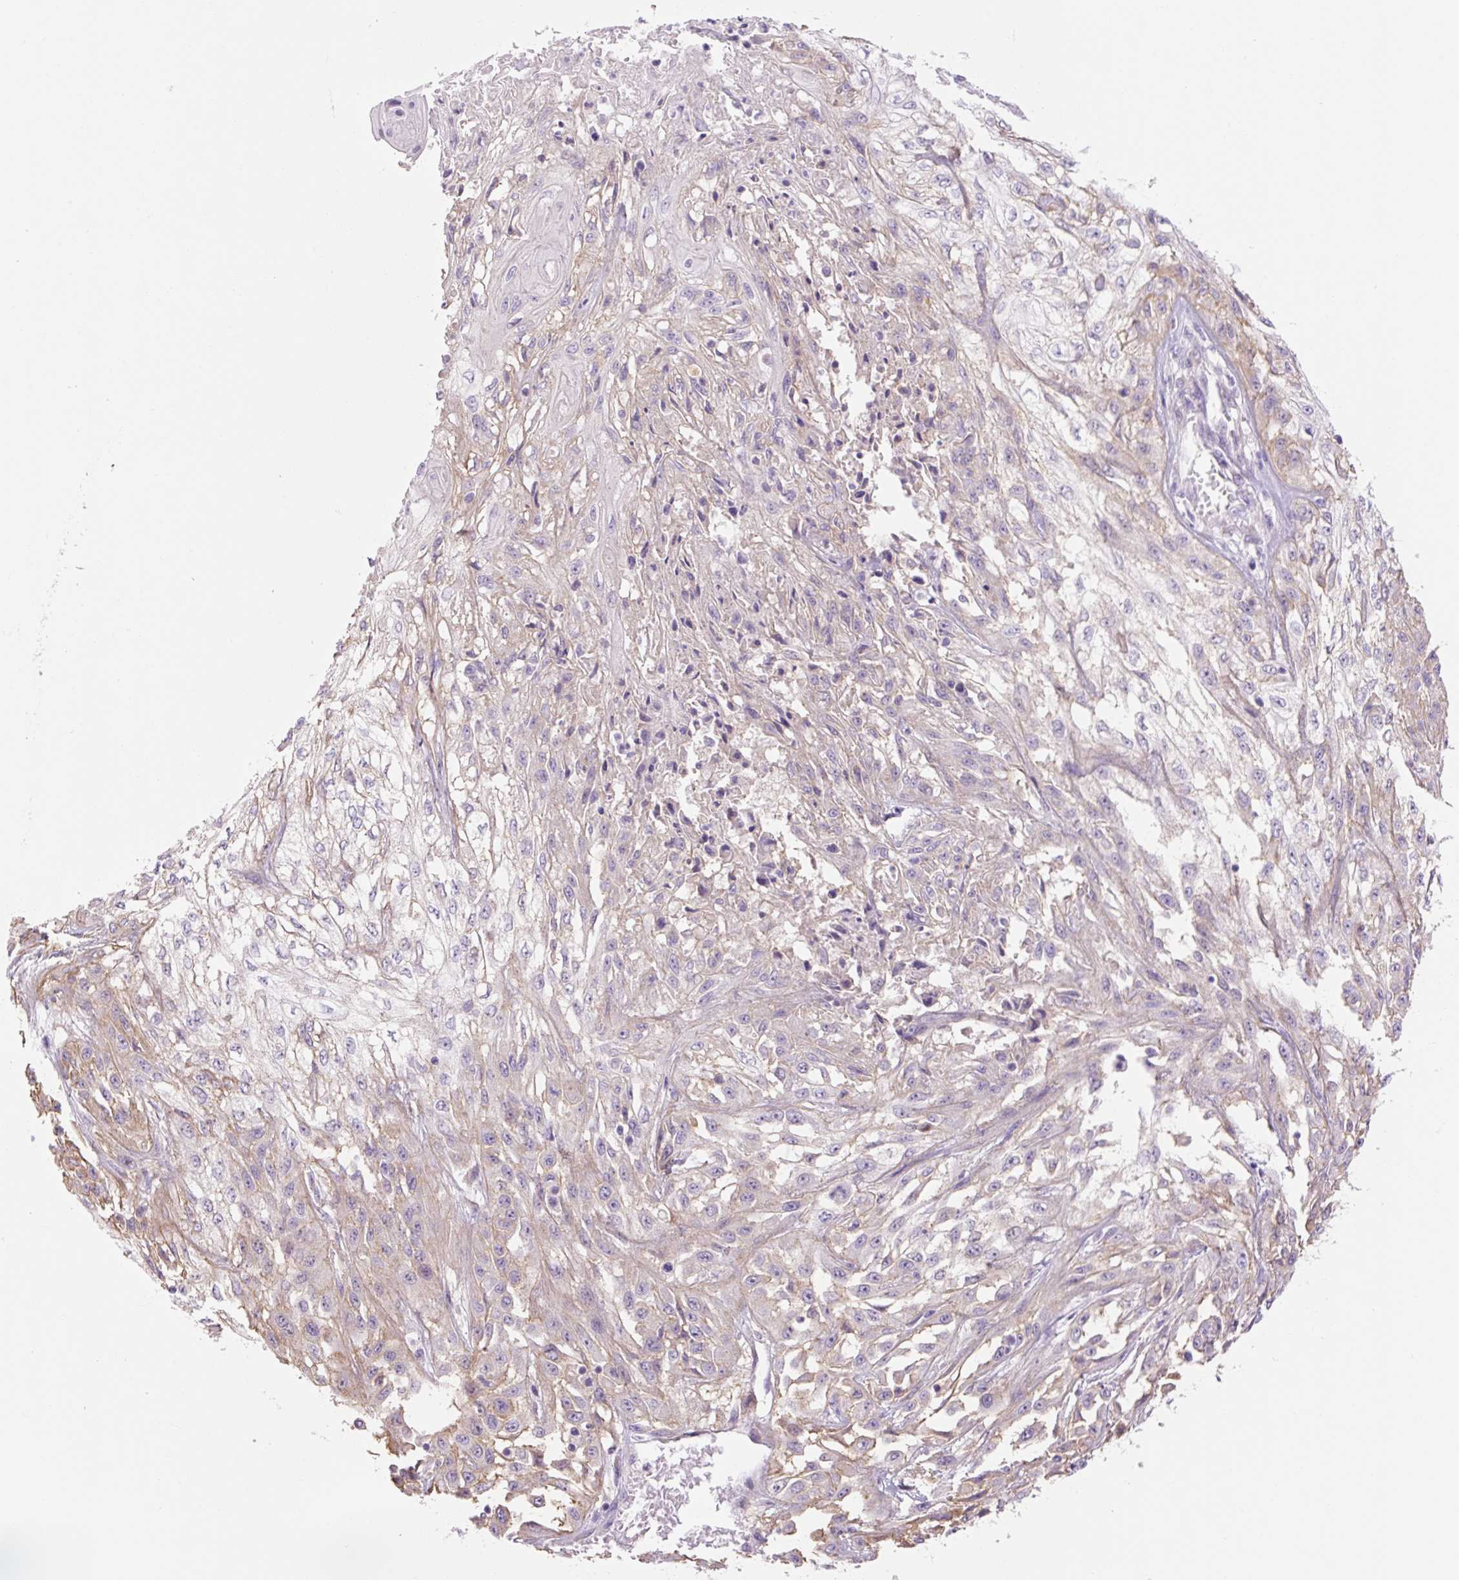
{"staining": {"intensity": "negative", "quantity": "none", "location": "none"}, "tissue": "skin cancer", "cell_type": "Tumor cells", "image_type": "cancer", "snomed": [{"axis": "morphology", "description": "Squamous cell carcinoma, NOS"}, {"axis": "morphology", "description": "Squamous cell carcinoma, metastatic, NOS"}, {"axis": "topography", "description": "Skin"}, {"axis": "topography", "description": "Lymph node"}], "caption": "Immunohistochemistry (IHC) histopathology image of neoplastic tissue: skin cancer stained with DAB (3,3'-diaminobenzidine) demonstrates no significant protein expression in tumor cells.", "gene": "GRID2", "patient": {"sex": "male", "age": 75}}